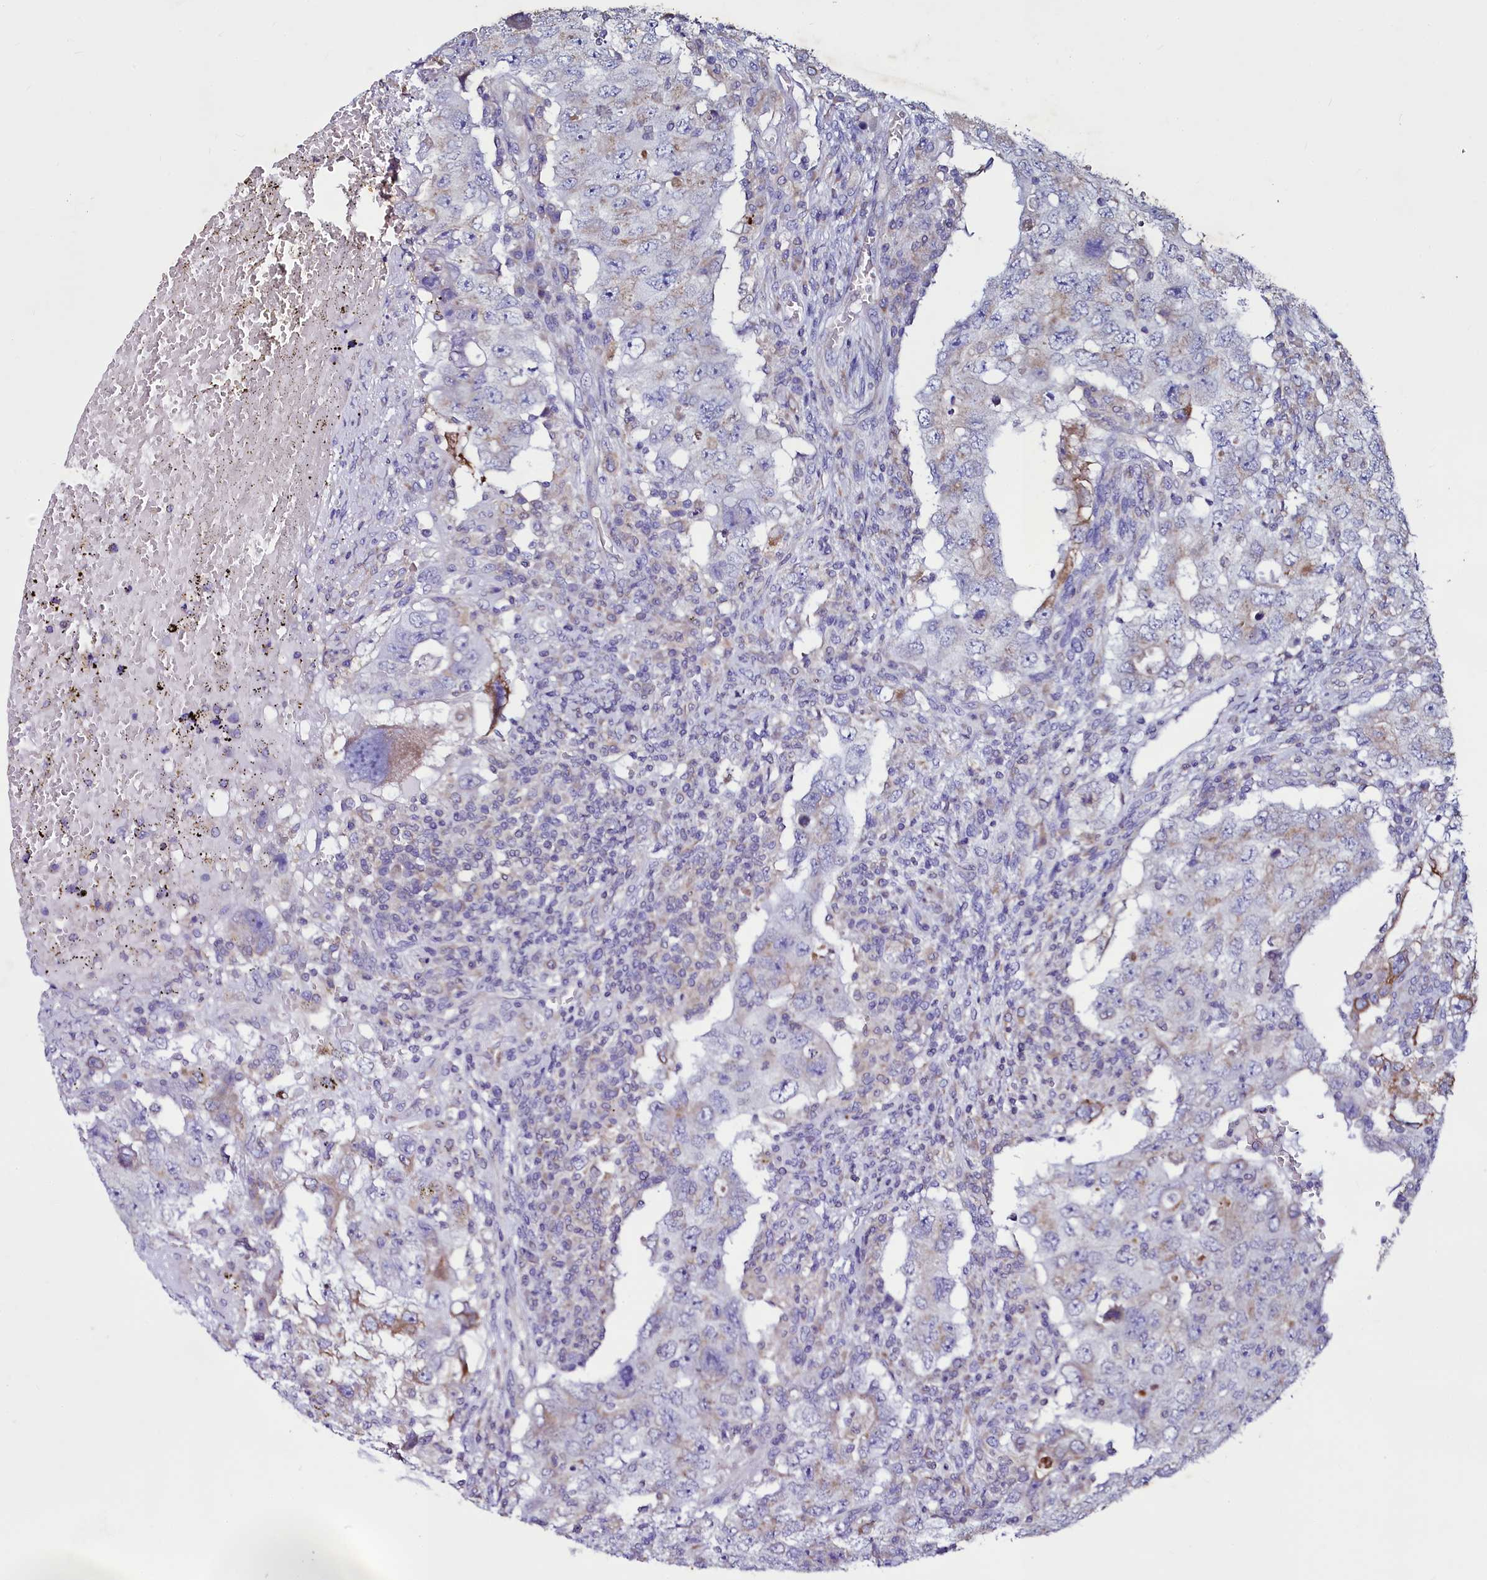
{"staining": {"intensity": "weak", "quantity": "<25%", "location": "cytoplasmic/membranous"}, "tissue": "testis cancer", "cell_type": "Tumor cells", "image_type": "cancer", "snomed": [{"axis": "morphology", "description": "Carcinoma, Embryonal, NOS"}, {"axis": "topography", "description": "Testis"}], "caption": "Micrograph shows no significant protein staining in tumor cells of testis cancer.", "gene": "SELENOT", "patient": {"sex": "male", "age": 26}}